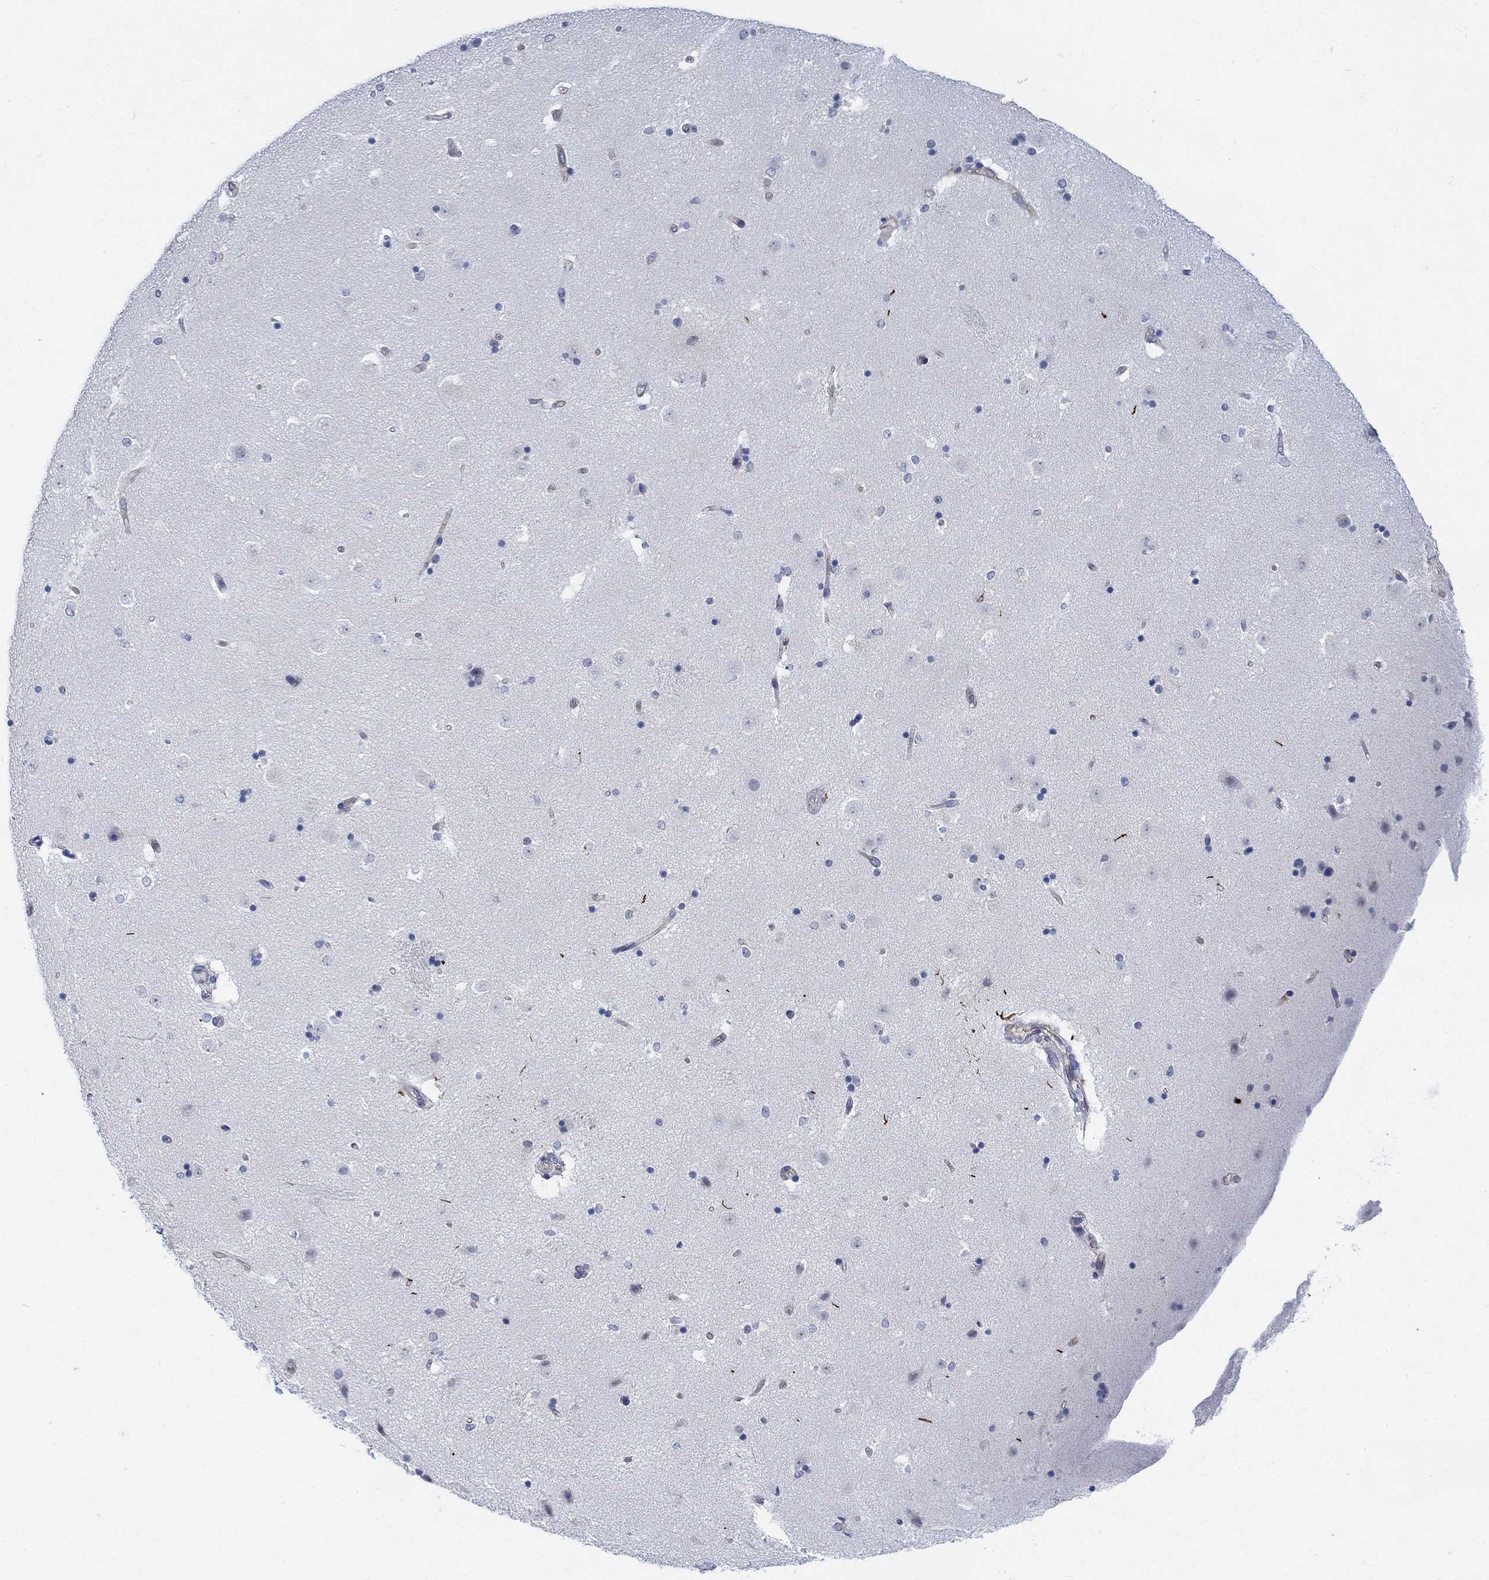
{"staining": {"intensity": "strong", "quantity": "<25%", "location": "cytoplasmic/membranous"}, "tissue": "caudate", "cell_type": "Glial cells", "image_type": "normal", "snomed": [{"axis": "morphology", "description": "Normal tissue, NOS"}, {"axis": "topography", "description": "Lateral ventricle wall"}], "caption": "Caudate stained with a brown dye displays strong cytoplasmic/membranous positive positivity in approximately <25% of glial cells.", "gene": "PHF21B", "patient": {"sex": "male", "age": 51}}